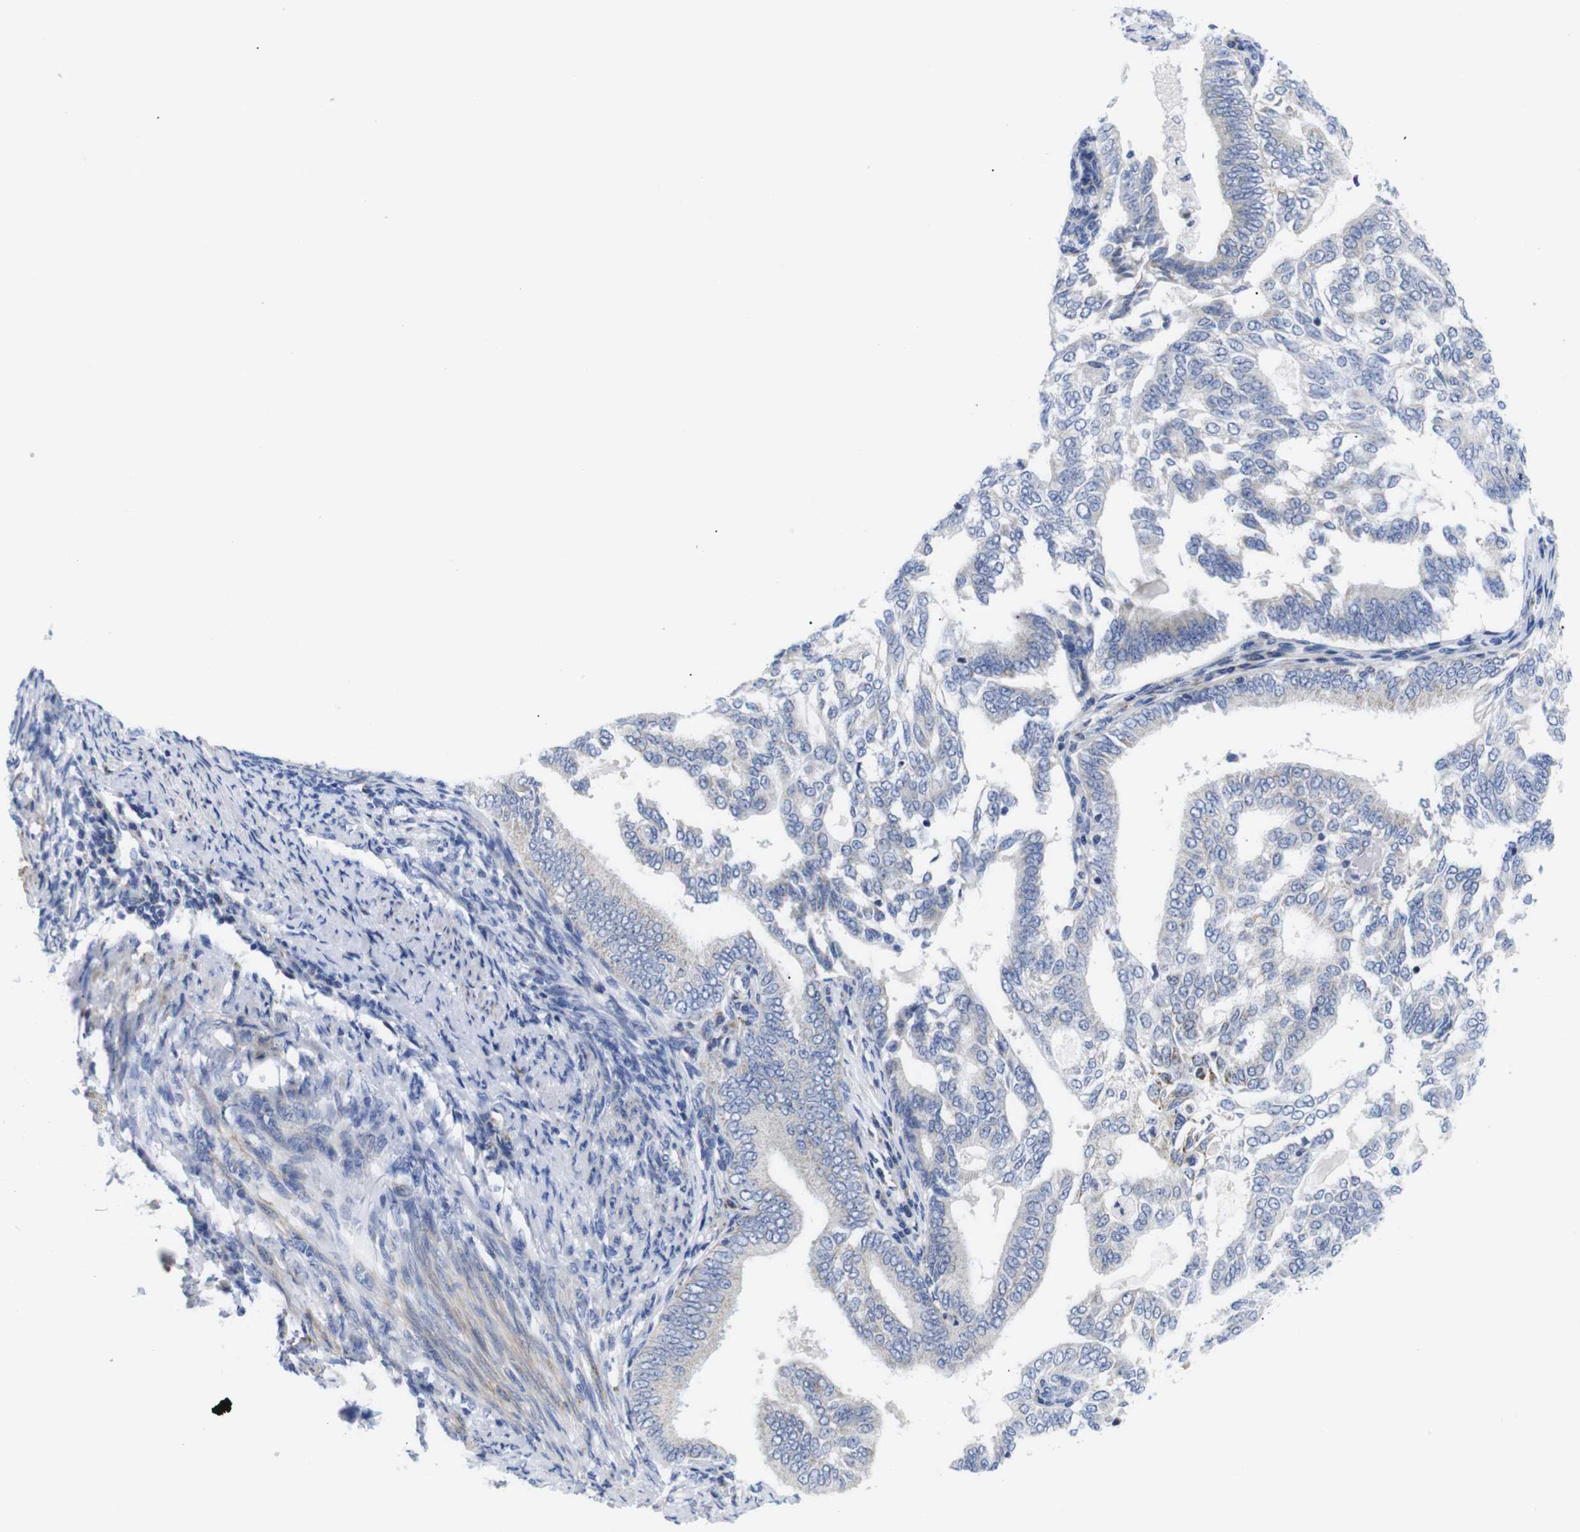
{"staining": {"intensity": "negative", "quantity": "none", "location": "none"}, "tissue": "endometrial cancer", "cell_type": "Tumor cells", "image_type": "cancer", "snomed": [{"axis": "morphology", "description": "Adenocarcinoma, NOS"}, {"axis": "topography", "description": "Endometrium"}], "caption": "Tumor cells are negative for brown protein staining in endometrial cancer.", "gene": "LRRC55", "patient": {"sex": "female", "age": 58}}